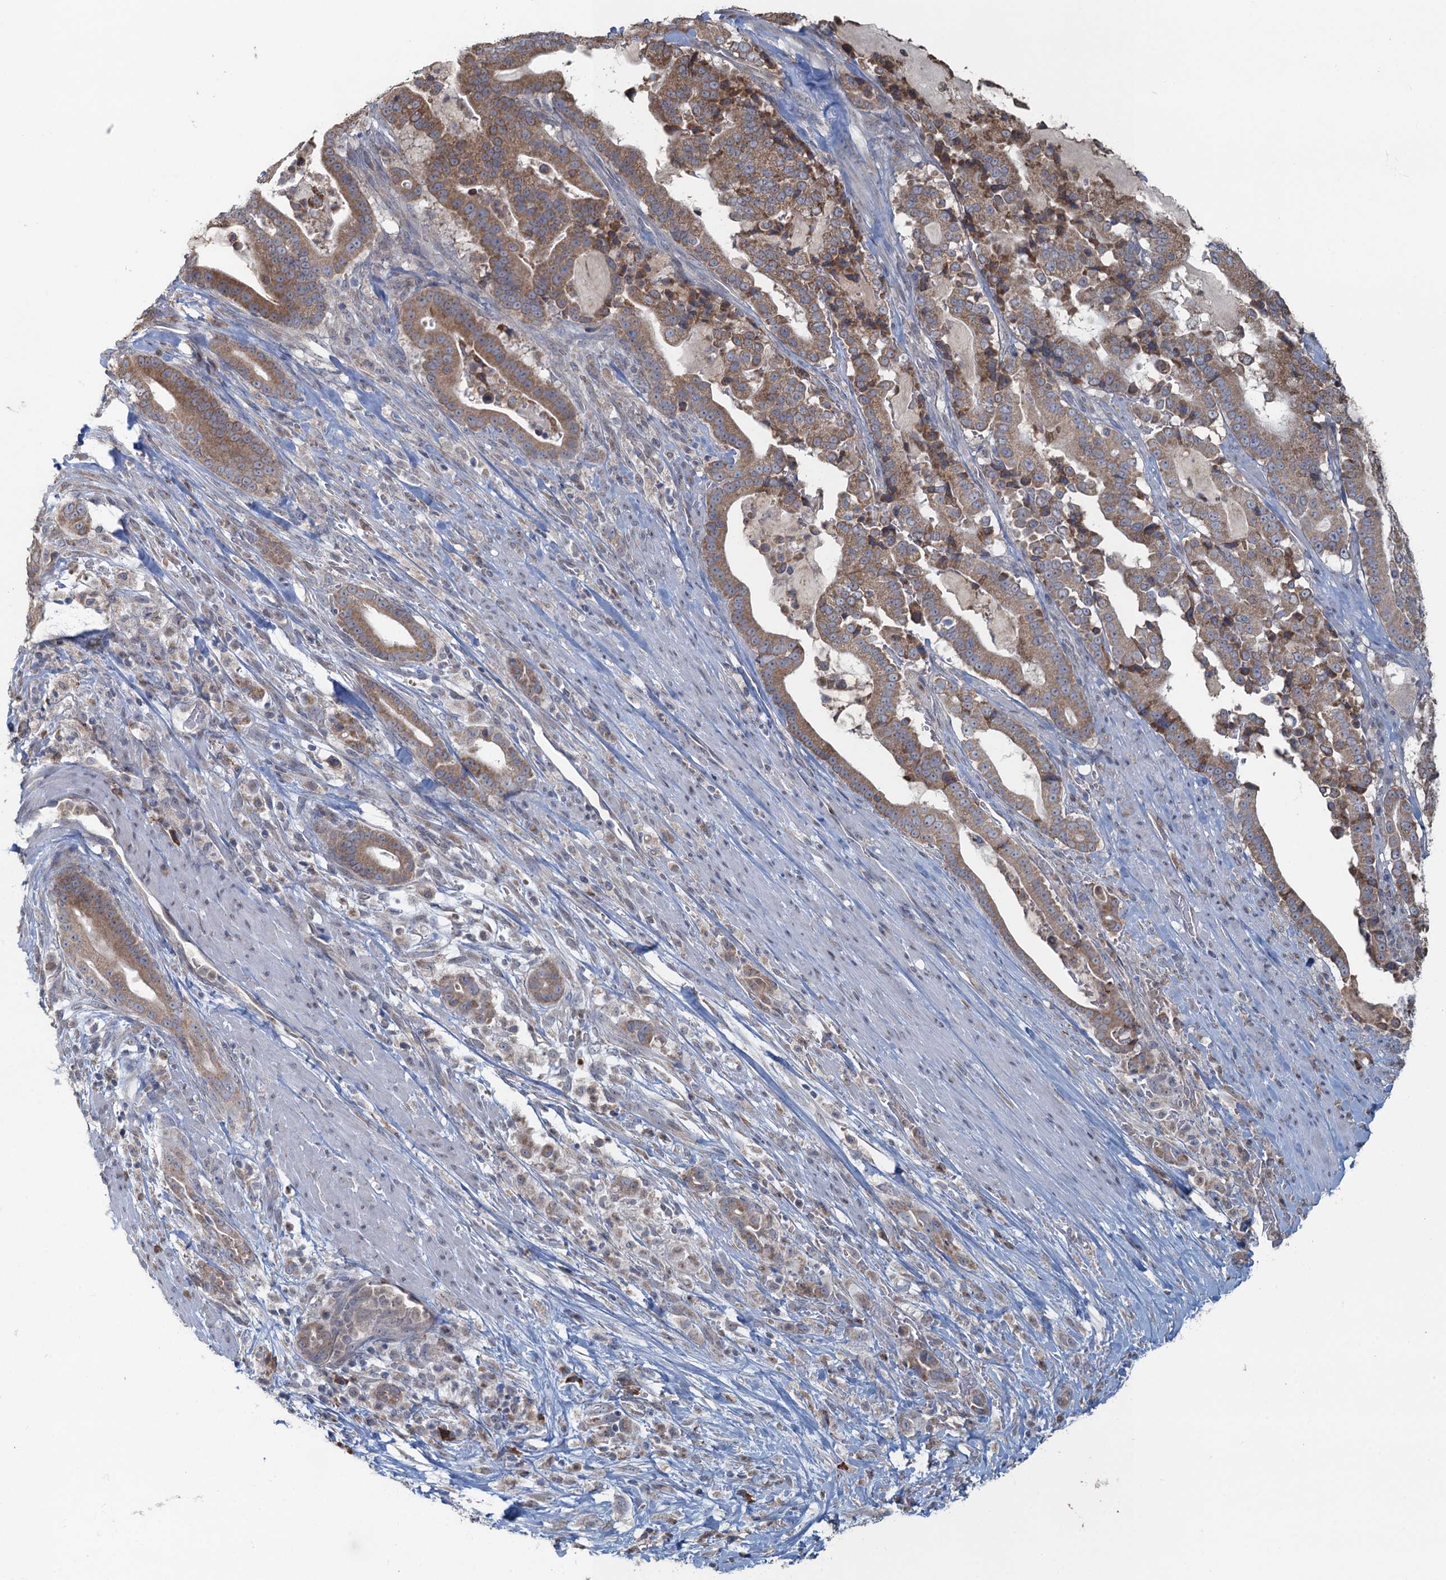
{"staining": {"intensity": "moderate", "quantity": ">75%", "location": "cytoplasmic/membranous"}, "tissue": "pancreatic cancer", "cell_type": "Tumor cells", "image_type": "cancer", "snomed": [{"axis": "morphology", "description": "Adenocarcinoma, NOS"}, {"axis": "topography", "description": "Pancreas"}], "caption": "Immunohistochemical staining of pancreatic adenocarcinoma exhibits medium levels of moderate cytoplasmic/membranous staining in about >75% of tumor cells. The staining is performed using DAB (3,3'-diaminobenzidine) brown chromogen to label protein expression. The nuclei are counter-stained blue using hematoxylin.", "gene": "TEX35", "patient": {"sex": "male", "age": 63}}